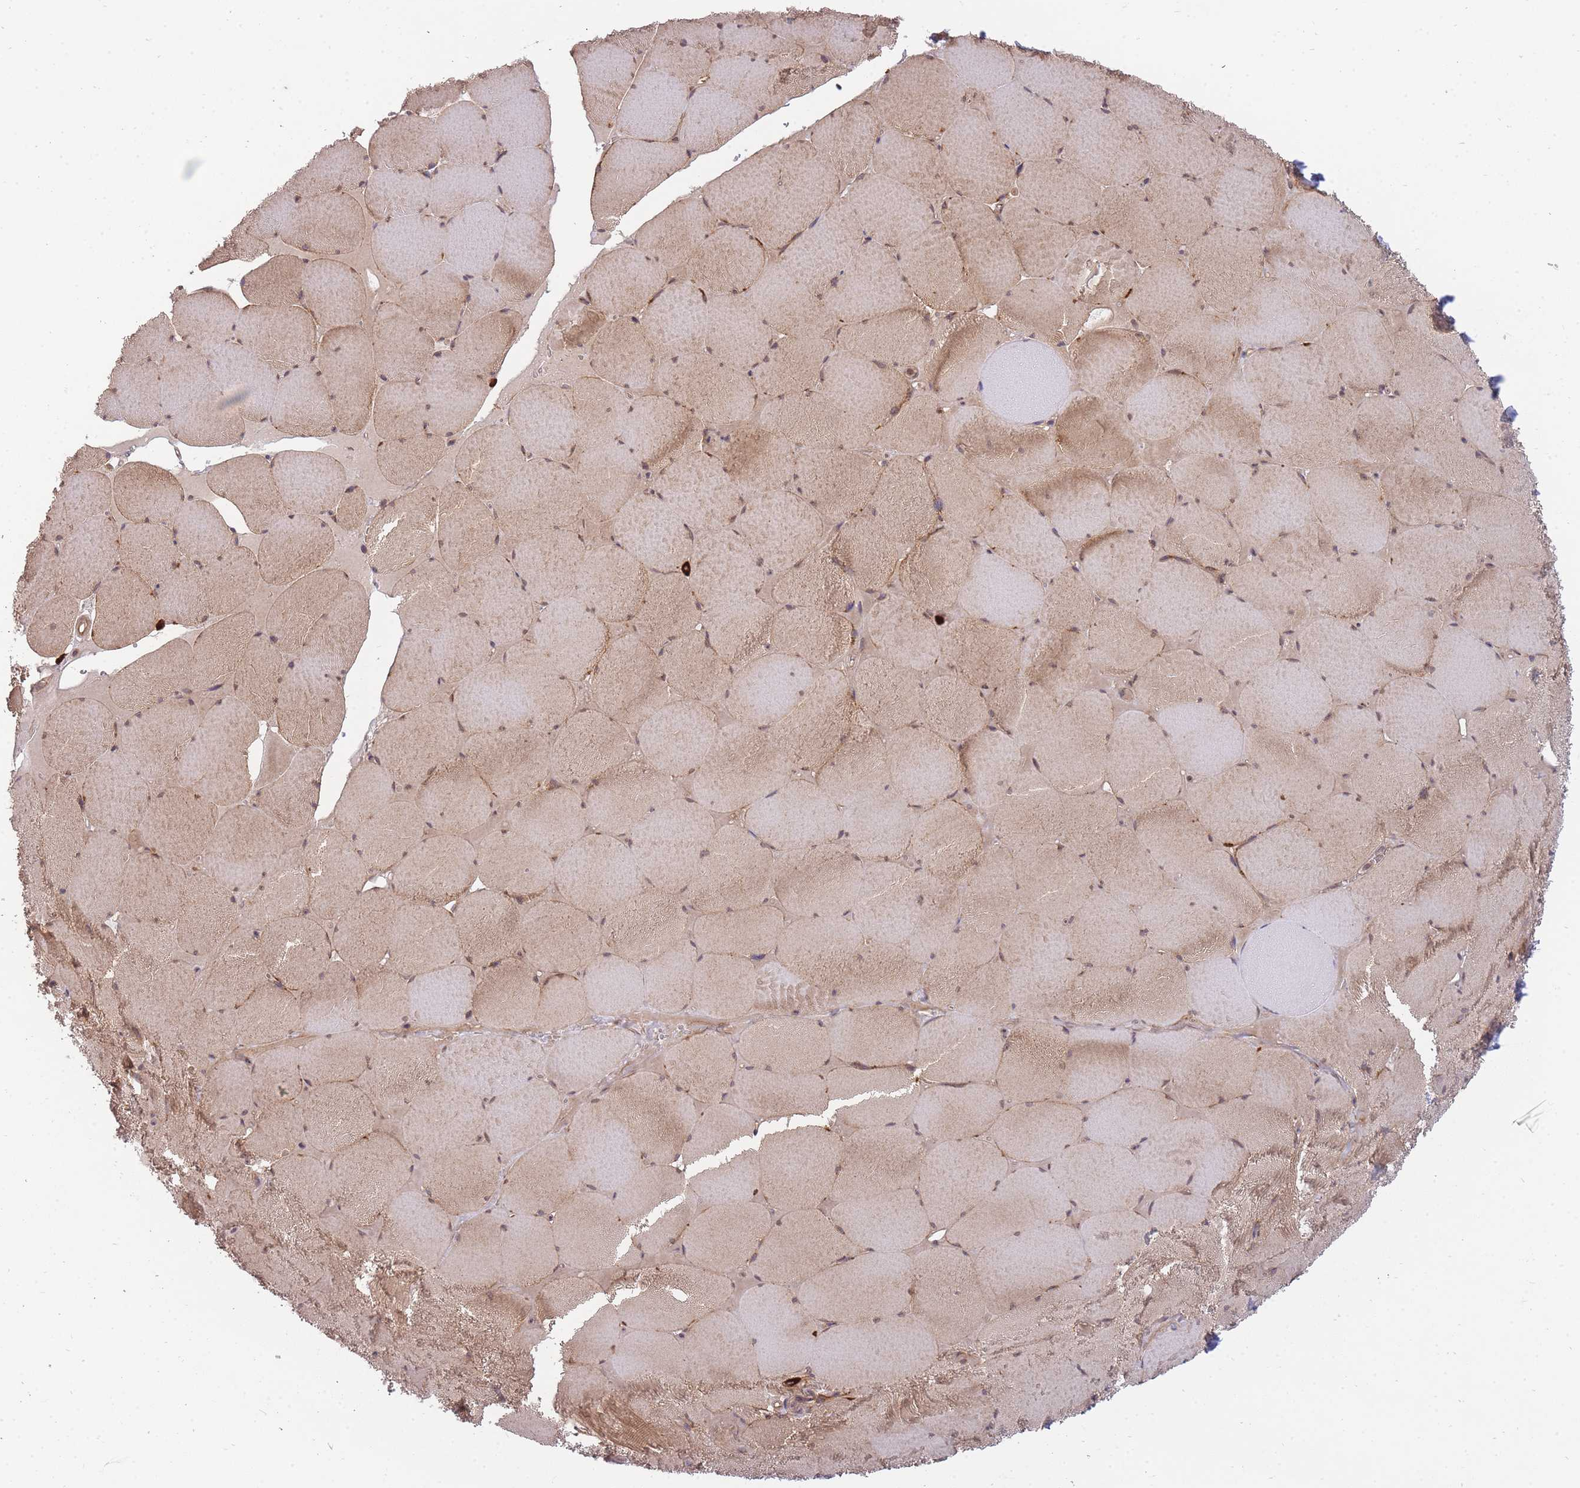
{"staining": {"intensity": "moderate", "quantity": ">75%", "location": "cytoplasmic/membranous,nuclear"}, "tissue": "skeletal muscle", "cell_type": "Myocytes", "image_type": "normal", "snomed": [{"axis": "morphology", "description": "Normal tissue, NOS"}, {"axis": "topography", "description": "Skeletal muscle"}, {"axis": "topography", "description": "Head-Neck"}], "caption": "IHC micrograph of benign skeletal muscle: human skeletal muscle stained using immunohistochemistry reveals medium levels of moderate protein expression localized specifically in the cytoplasmic/membranous,nuclear of myocytes, appearing as a cytoplasmic/membranous,nuclear brown color.", "gene": "SMC6", "patient": {"sex": "male", "age": 66}}